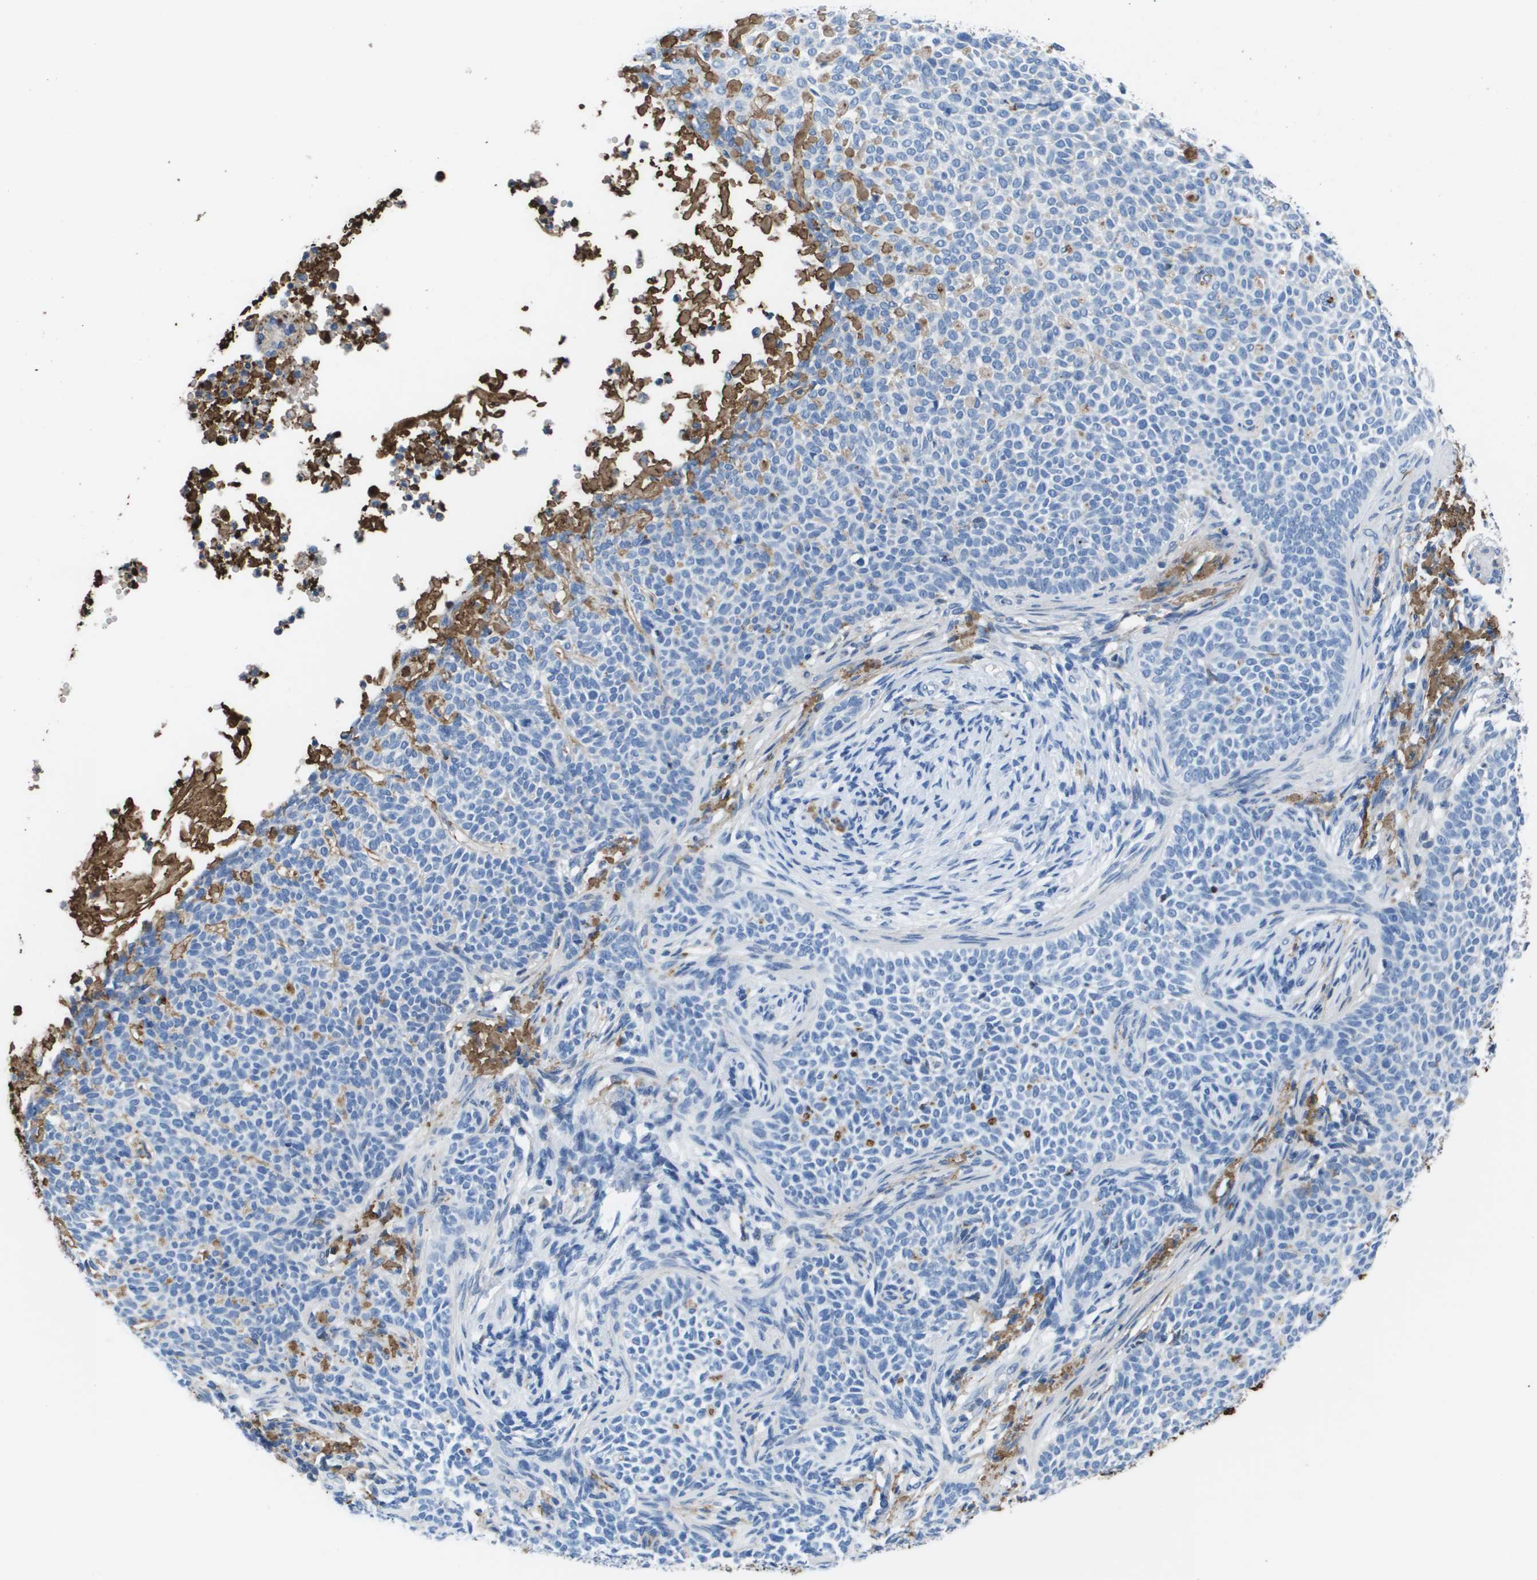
{"staining": {"intensity": "negative", "quantity": "none", "location": "none"}, "tissue": "skin cancer", "cell_type": "Tumor cells", "image_type": "cancer", "snomed": [{"axis": "morphology", "description": "Normal tissue, NOS"}, {"axis": "morphology", "description": "Basal cell carcinoma"}, {"axis": "topography", "description": "Skin"}], "caption": "Tumor cells are negative for brown protein staining in skin cancer.", "gene": "VTN", "patient": {"sex": "male", "age": 87}}